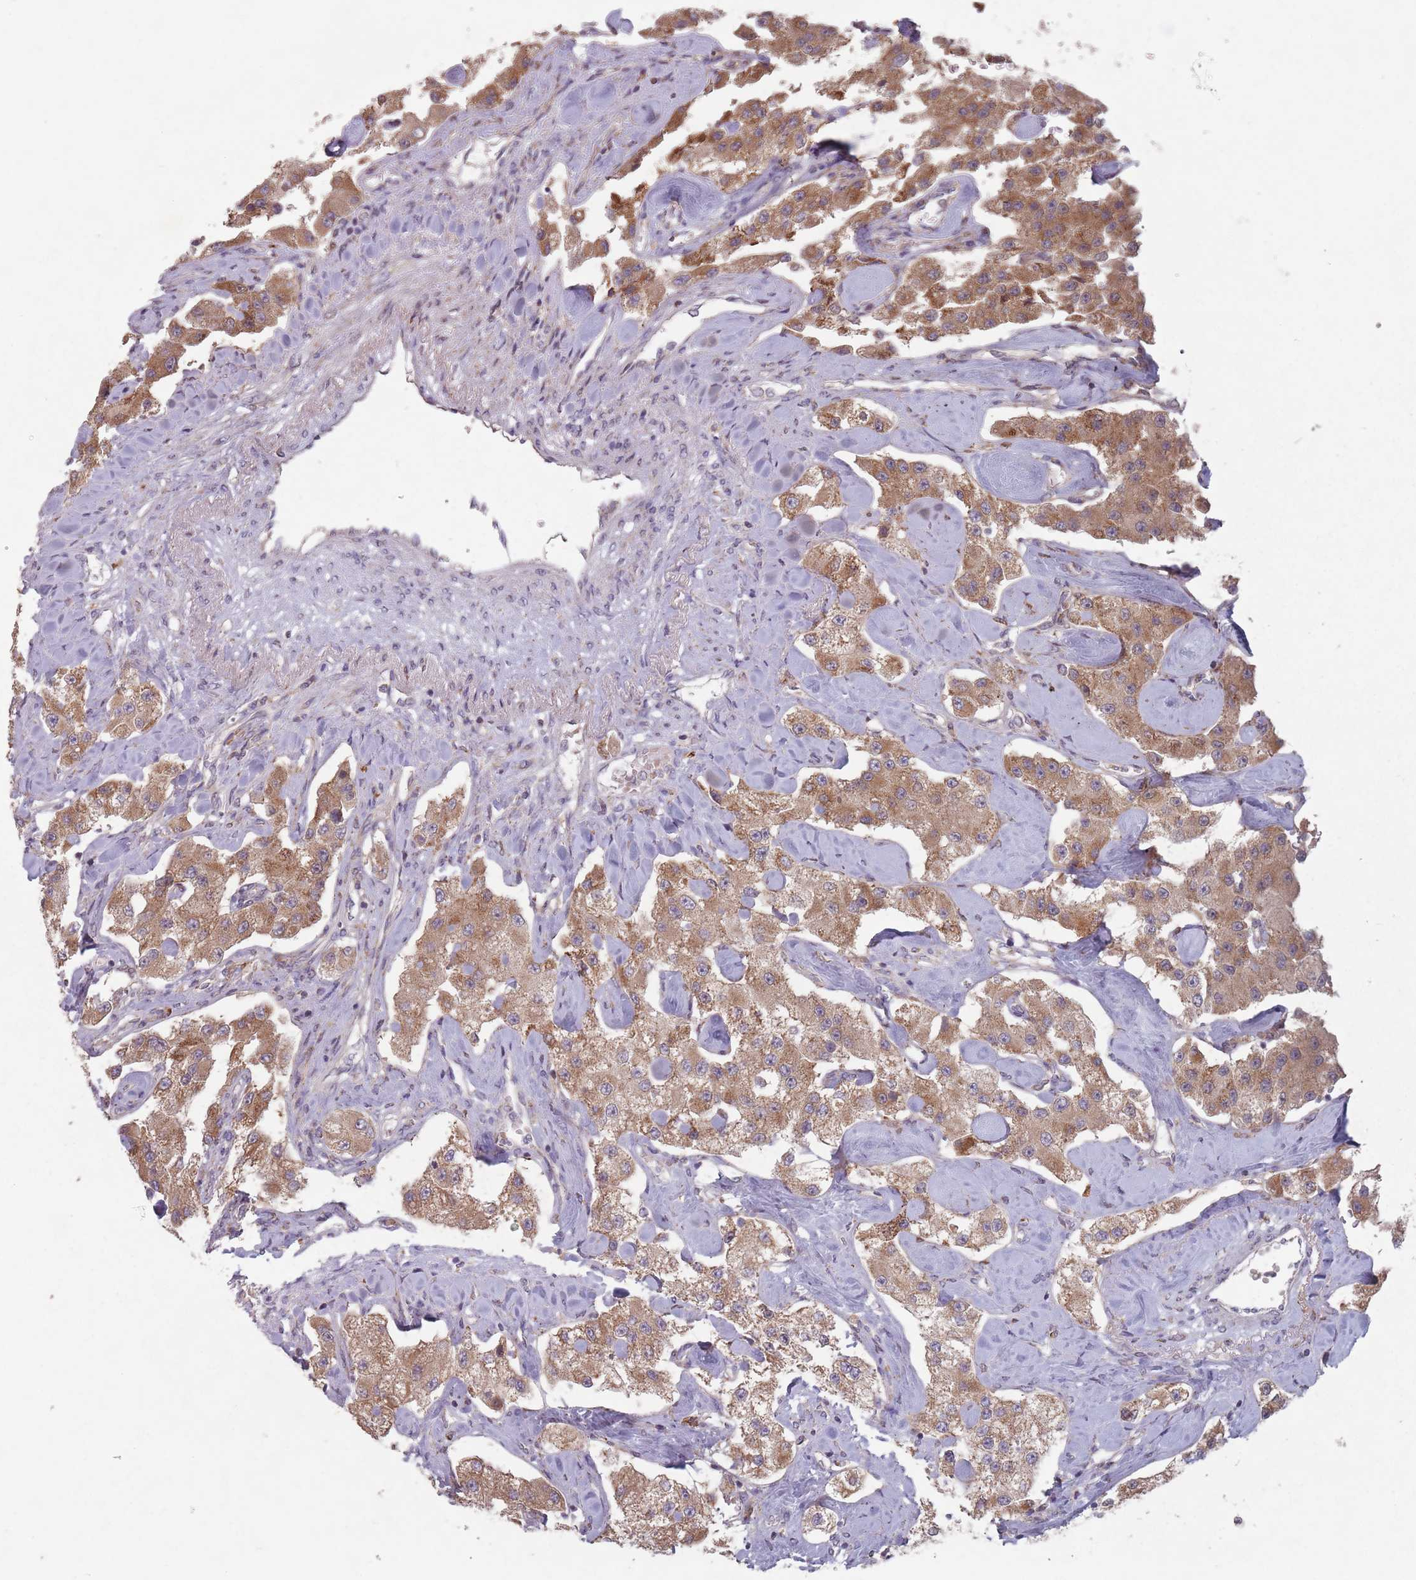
{"staining": {"intensity": "moderate", "quantity": ">75%", "location": "cytoplasmic/membranous"}, "tissue": "carcinoid", "cell_type": "Tumor cells", "image_type": "cancer", "snomed": [{"axis": "morphology", "description": "Carcinoid, malignant, NOS"}, {"axis": "topography", "description": "Pancreas"}], "caption": "Moderate cytoplasmic/membranous staining for a protein is identified in about >75% of tumor cells of carcinoid using immunohistochemistry.", "gene": "OR10Q1", "patient": {"sex": "male", "age": 41}}